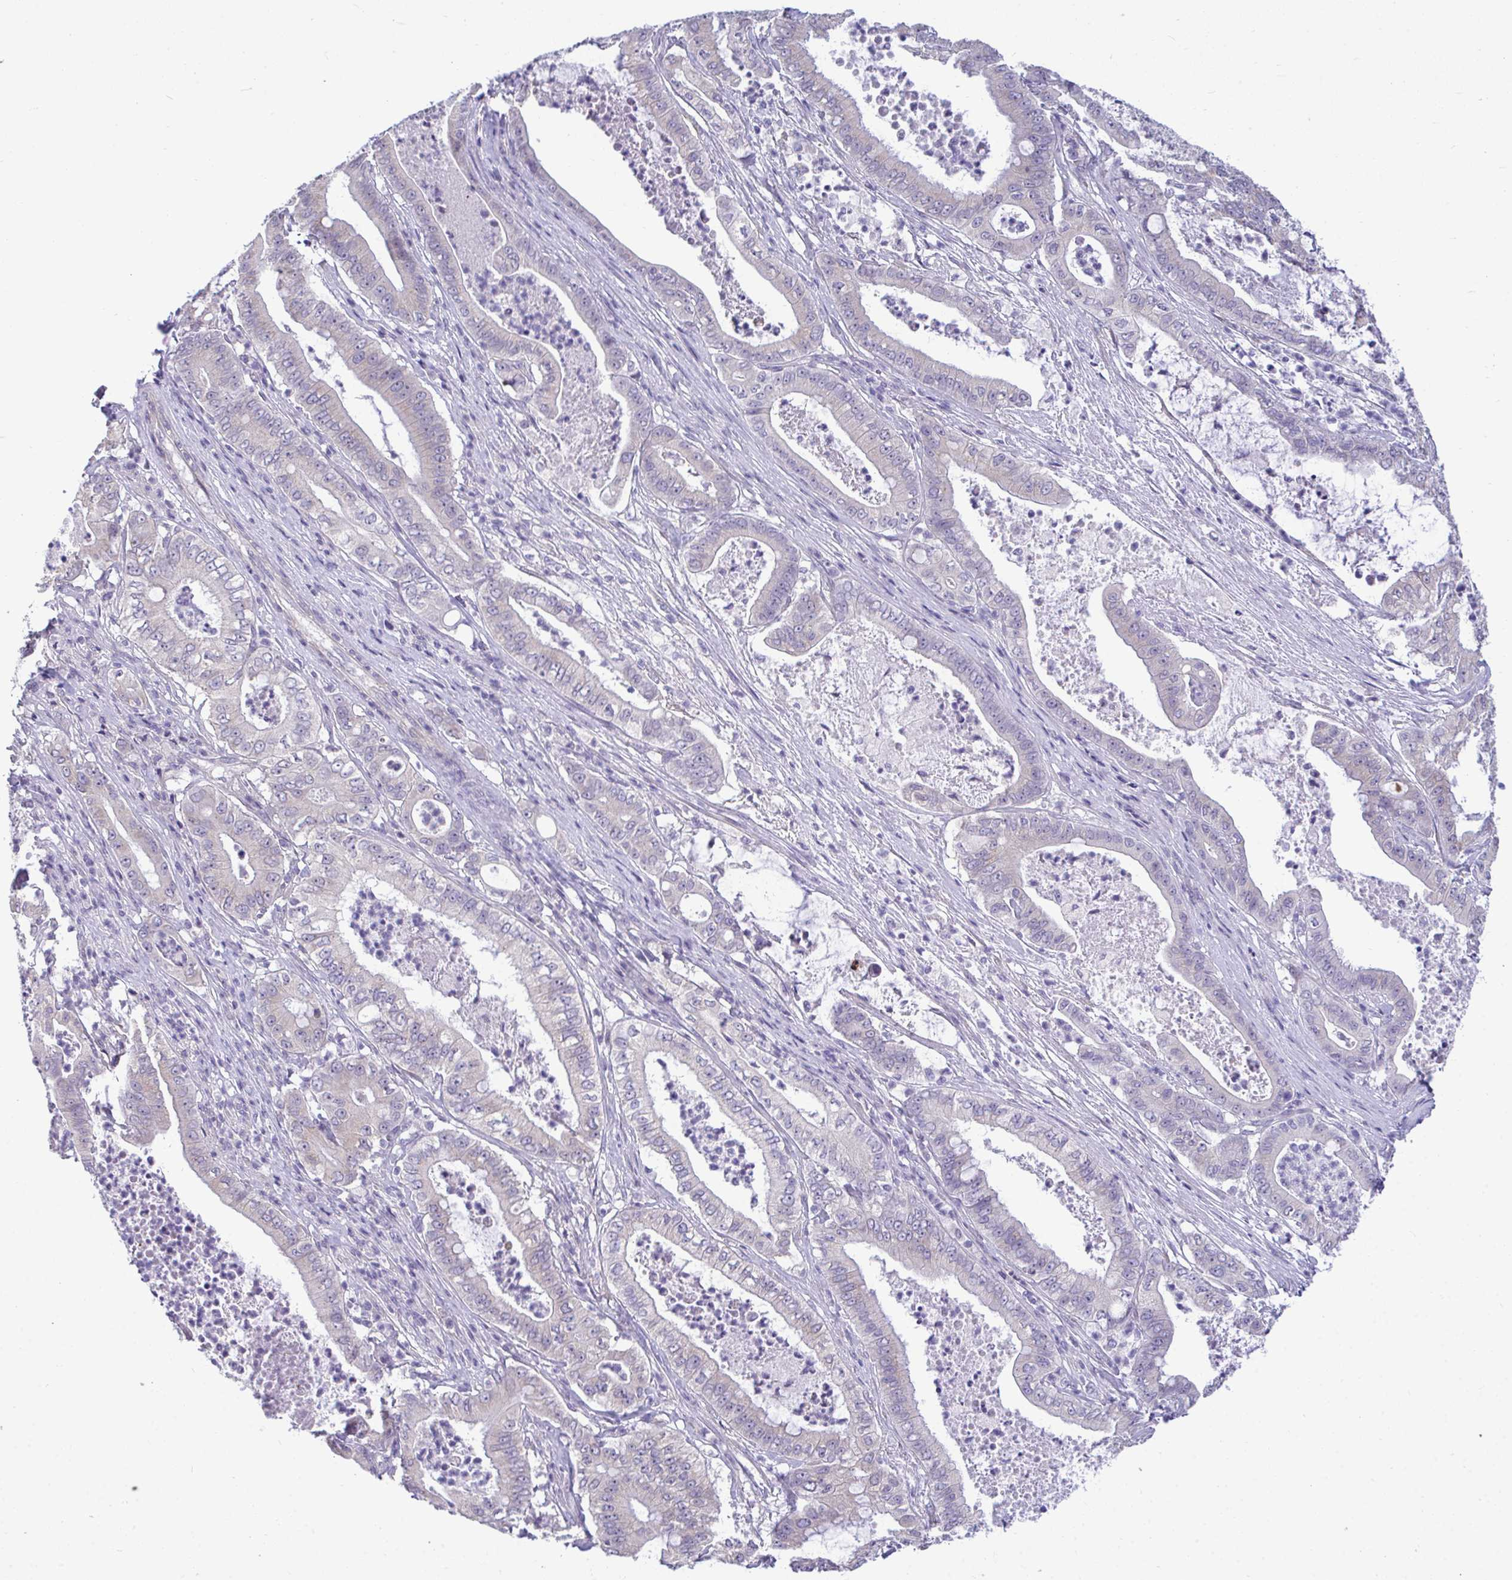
{"staining": {"intensity": "negative", "quantity": "none", "location": "none"}, "tissue": "pancreatic cancer", "cell_type": "Tumor cells", "image_type": "cancer", "snomed": [{"axis": "morphology", "description": "Adenocarcinoma, NOS"}, {"axis": "topography", "description": "Pancreas"}], "caption": "This is an immunohistochemistry (IHC) photomicrograph of human adenocarcinoma (pancreatic). There is no staining in tumor cells.", "gene": "PIGK", "patient": {"sex": "male", "age": 71}}